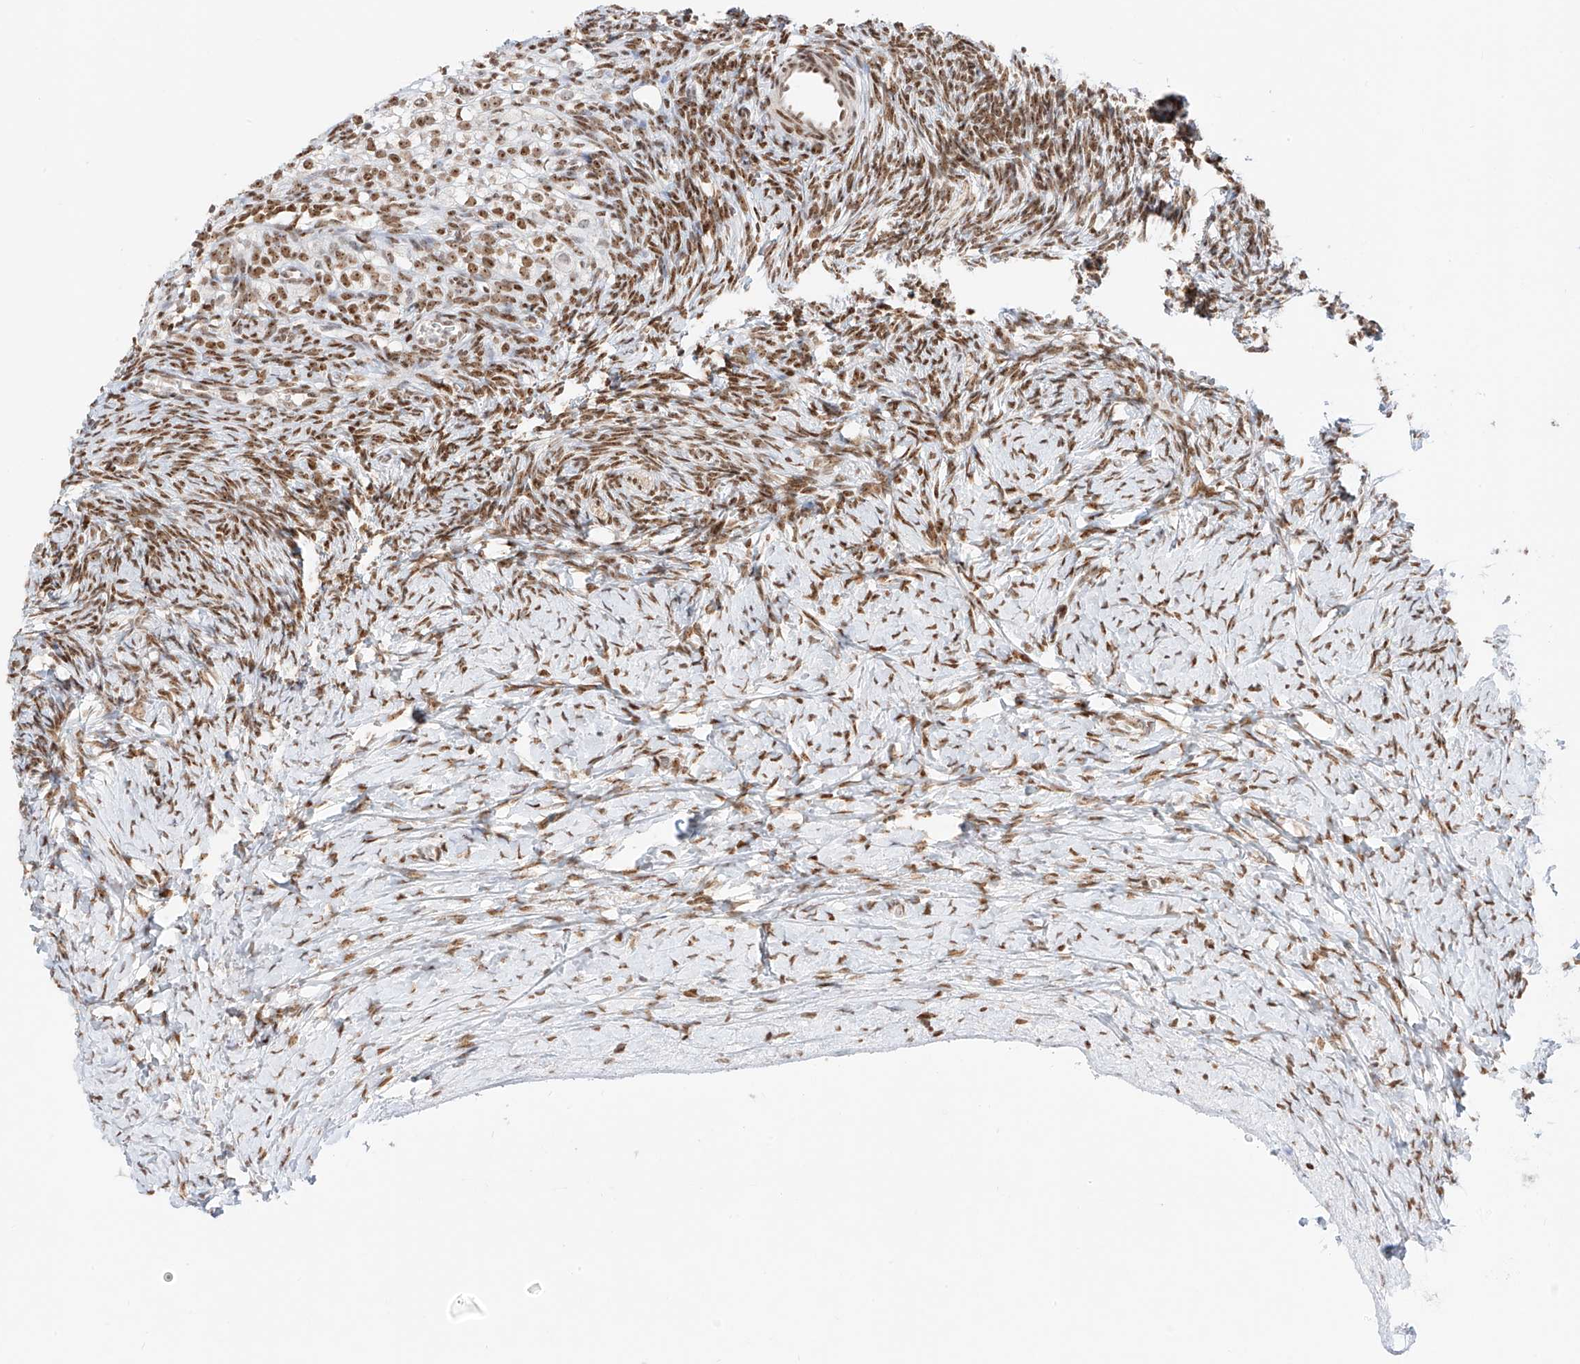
{"staining": {"intensity": "moderate", "quantity": ">75%", "location": "nuclear"}, "tissue": "ovary", "cell_type": "Follicle cells", "image_type": "normal", "snomed": [{"axis": "morphology", "description": "Normal tissue, NOS"}, {"axis": "morphology", "description": "Developmental malformation"}, {"axis": "topography", "description": "Ovary"}], "caption": "Moderate nuclear protein expression is present in about >75% of follicle cells in ovary.", "gene": "ZNF512", "patient": {"sex": "female", "age": 39}}